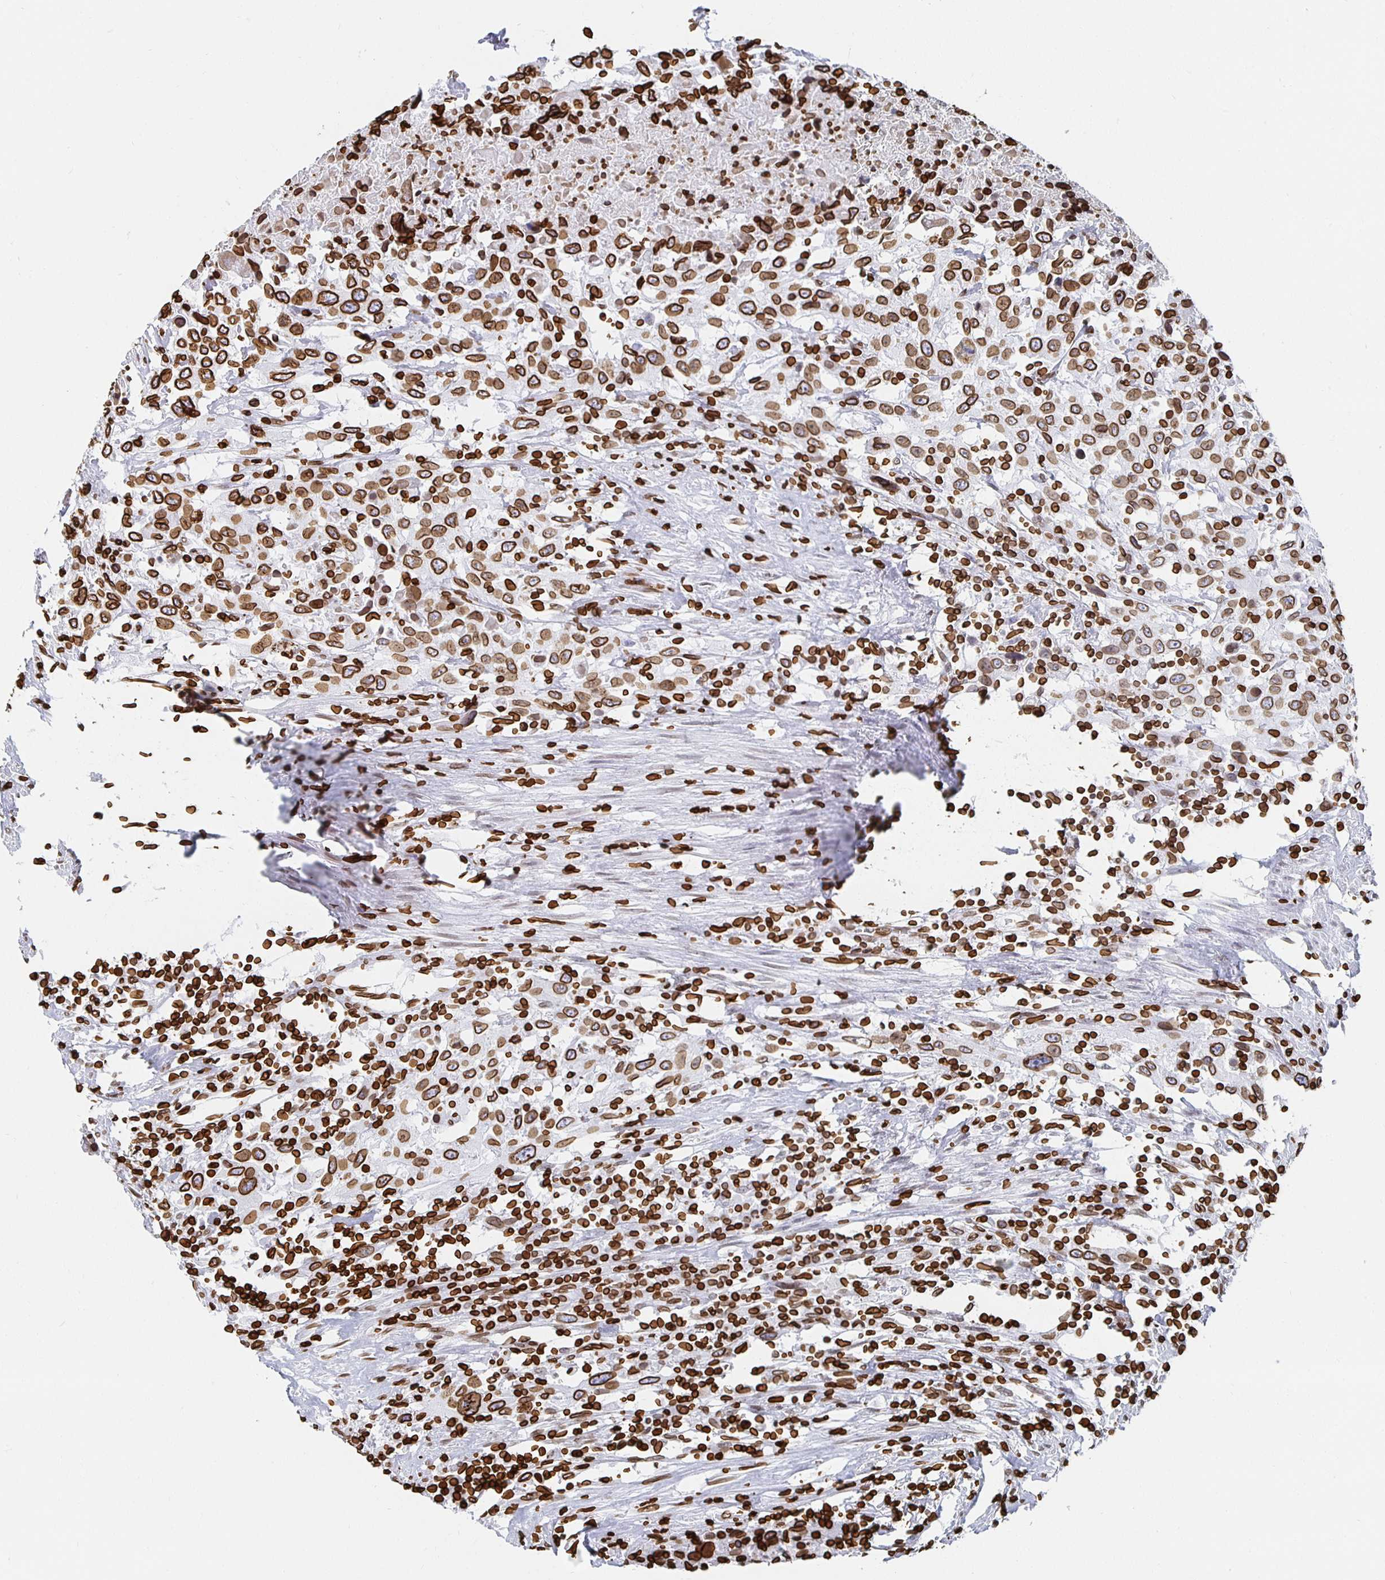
{"staining": {"intensity": "strong", "quantity": ">75%", "location": "cytoplasmic/membranous,nuclear"}, "tissue": "urothelial cancer", "cell_type": "Tumor cells", "image_type": "cancer", "snomed": [{"axis": "morphology", "description": "Urothelial carcinoma, High grade"}, {"axis": "topography", "description": "Urinary bladder"}], "caption": "High-grade urothelial carcinoma tissue exhibits strong cytoplasmic/membranous and nuclear expression in approximately >75% of tumor cells", "gene": "LMNB1", "patient": {"sex": "male", "age": 61}}